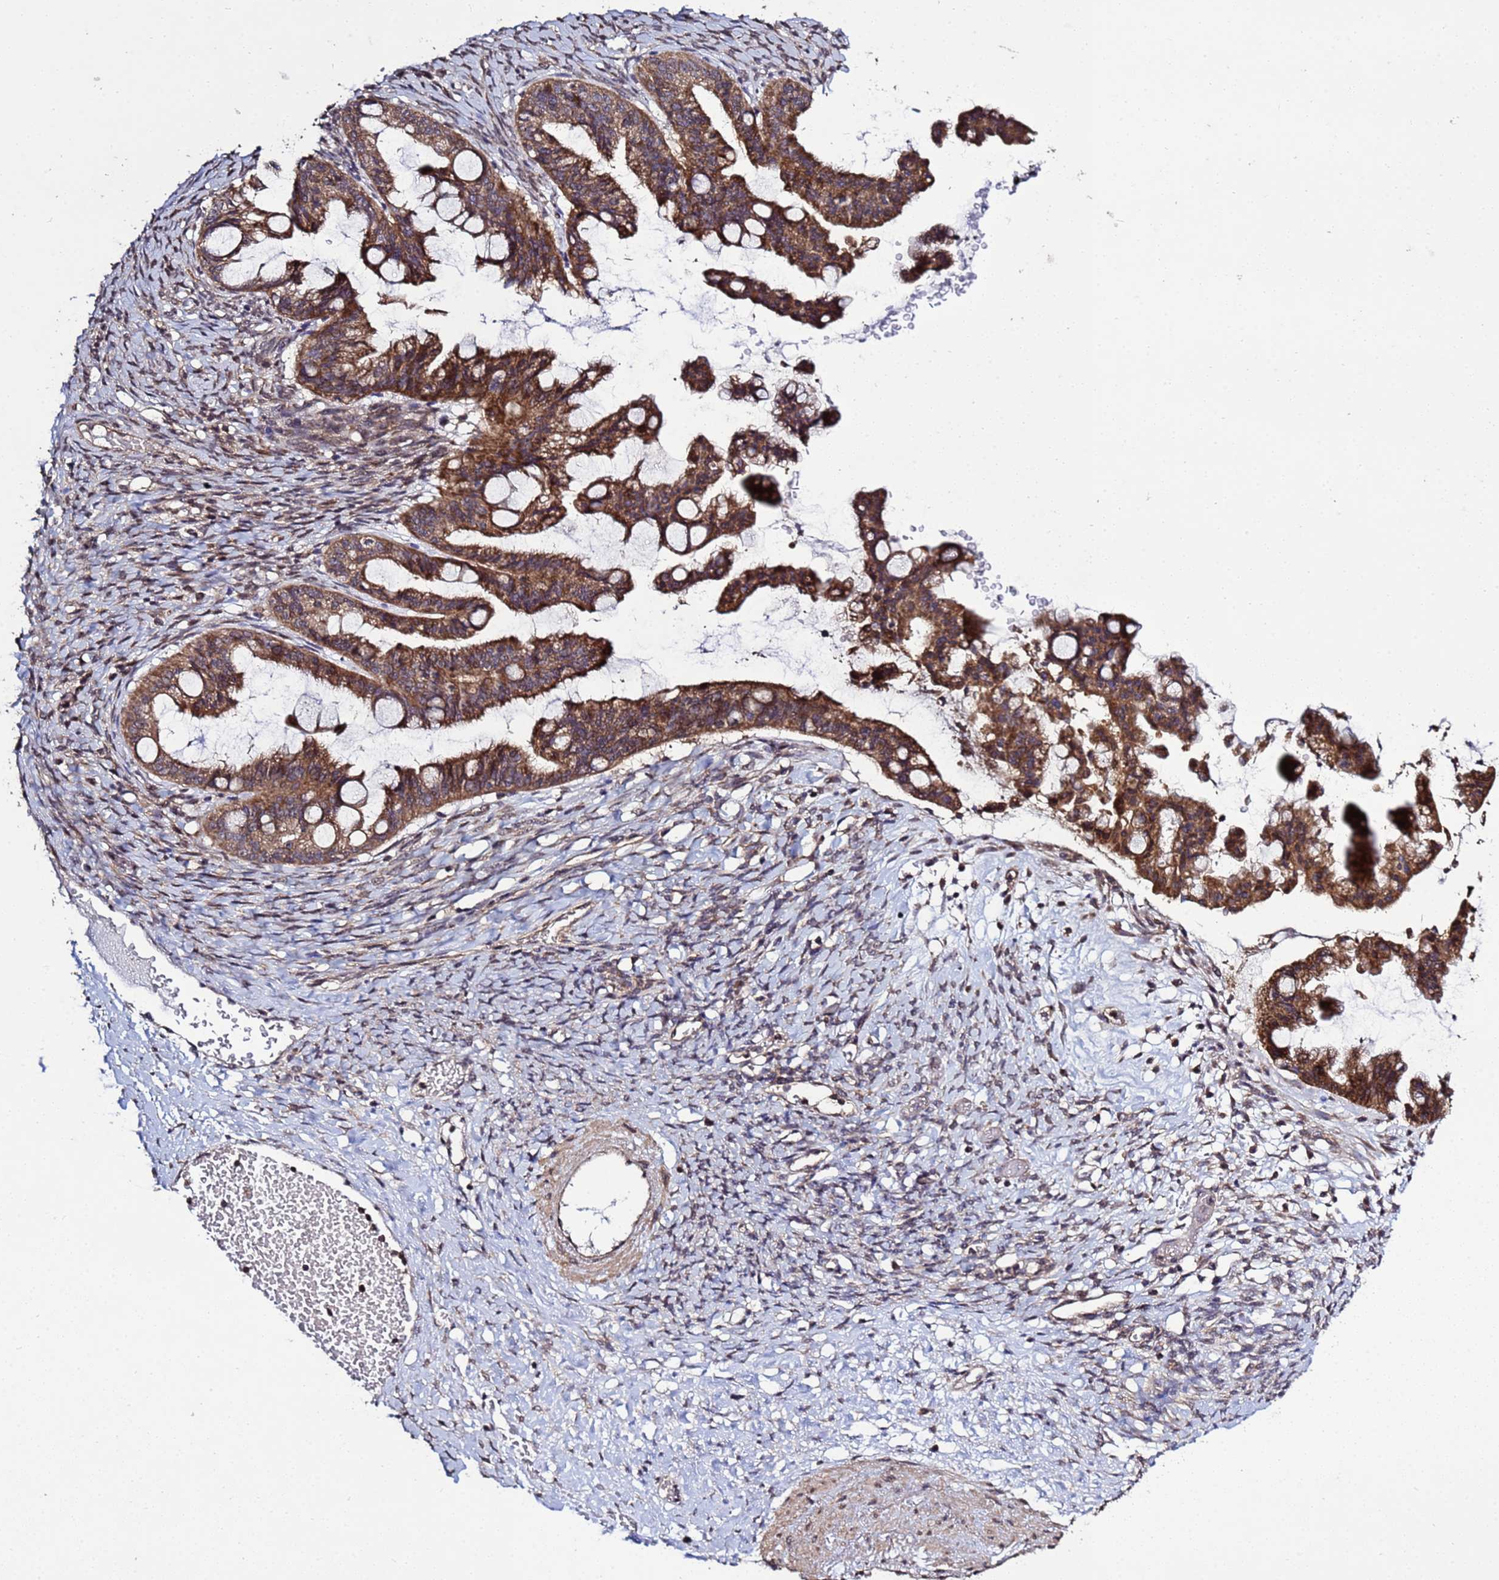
{"staining": {"intensity": "moderate", "quantity": ">75%", "location": "cytoplasmic/membranous"}, "tissue": "ovarian cancer", "cell_type": "Tumor cells", "image_type": "cancer", "snomed": [{"axis": "morphology", "description": "Cystadenocarcinoma, mucinous, NOS"}, {"axis": "topography", "description": "Ovary"}], "caption": "Ovarian cancer (mucinous cystadenocarcinoma) was stained to show a protein in brown. There is medium levels of moderate cytoplasmic/membranous positivity in approximately >75% of tumor cells.", "gene": "P2RX7", "patient": {"sex": "female", "age": 73}}